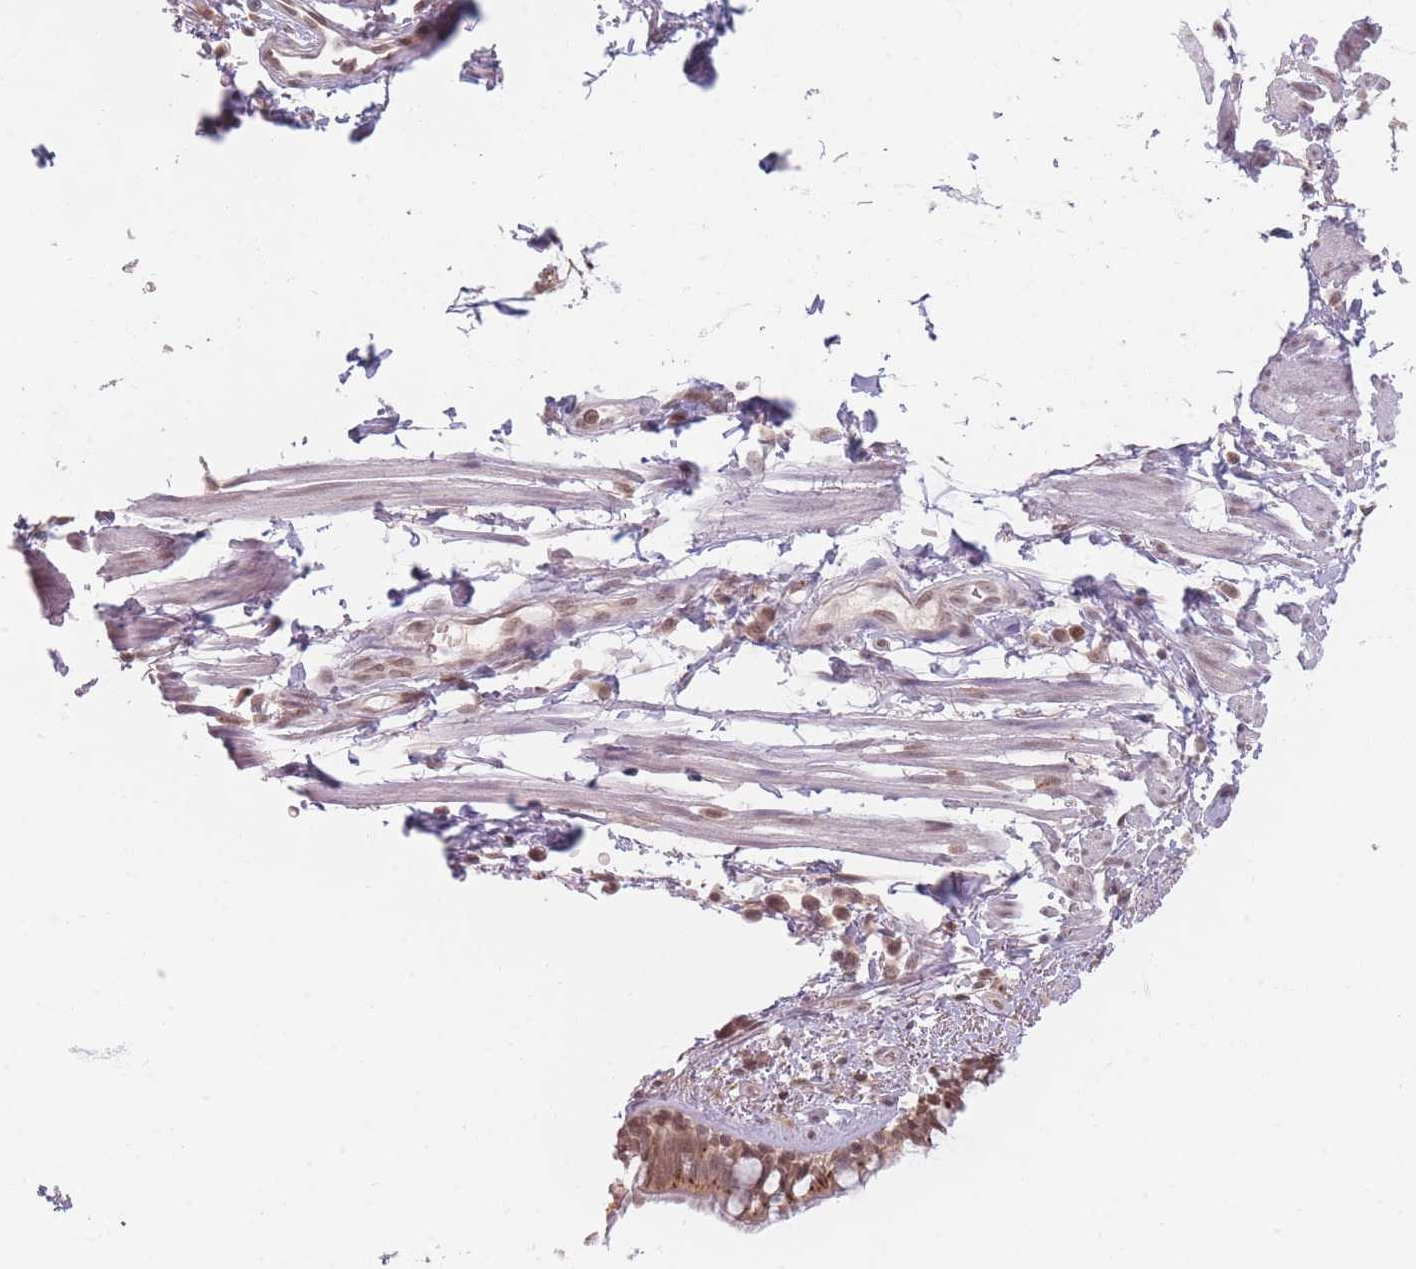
{"staining": {"intensity": "moderate", "quantity": ">75%", "location": "cytoplasmic/membranous,nuclear"}, "tissue": "bronchus", "cell_type": "Respiratory epithelial cells", "image_type": "normal", "snomed": [{"axis": "morphology", "description": "Normal tissue, NOS"}, {"axis": "morphology", "description": "Neoplasm, uncertain whether benign or malignant"}, {"axis": "topography", "description": "Bronchus"}, {"axis": "topography", "description": "Lung"}], "caption": "Benign bronchus exhibits moderate cytoplasmic/membranous,nuclear expression in about >75% of respiratory epithelial cells, visualized by immunohistochemistry. The staining was performed using DAB to visualize the protein expression in brown, while the nuclei were stained in blue with hematoxylin (Magnification: 20x).", "gene": "SPATA45", "patient": {"sex": "male", "age": 55}}